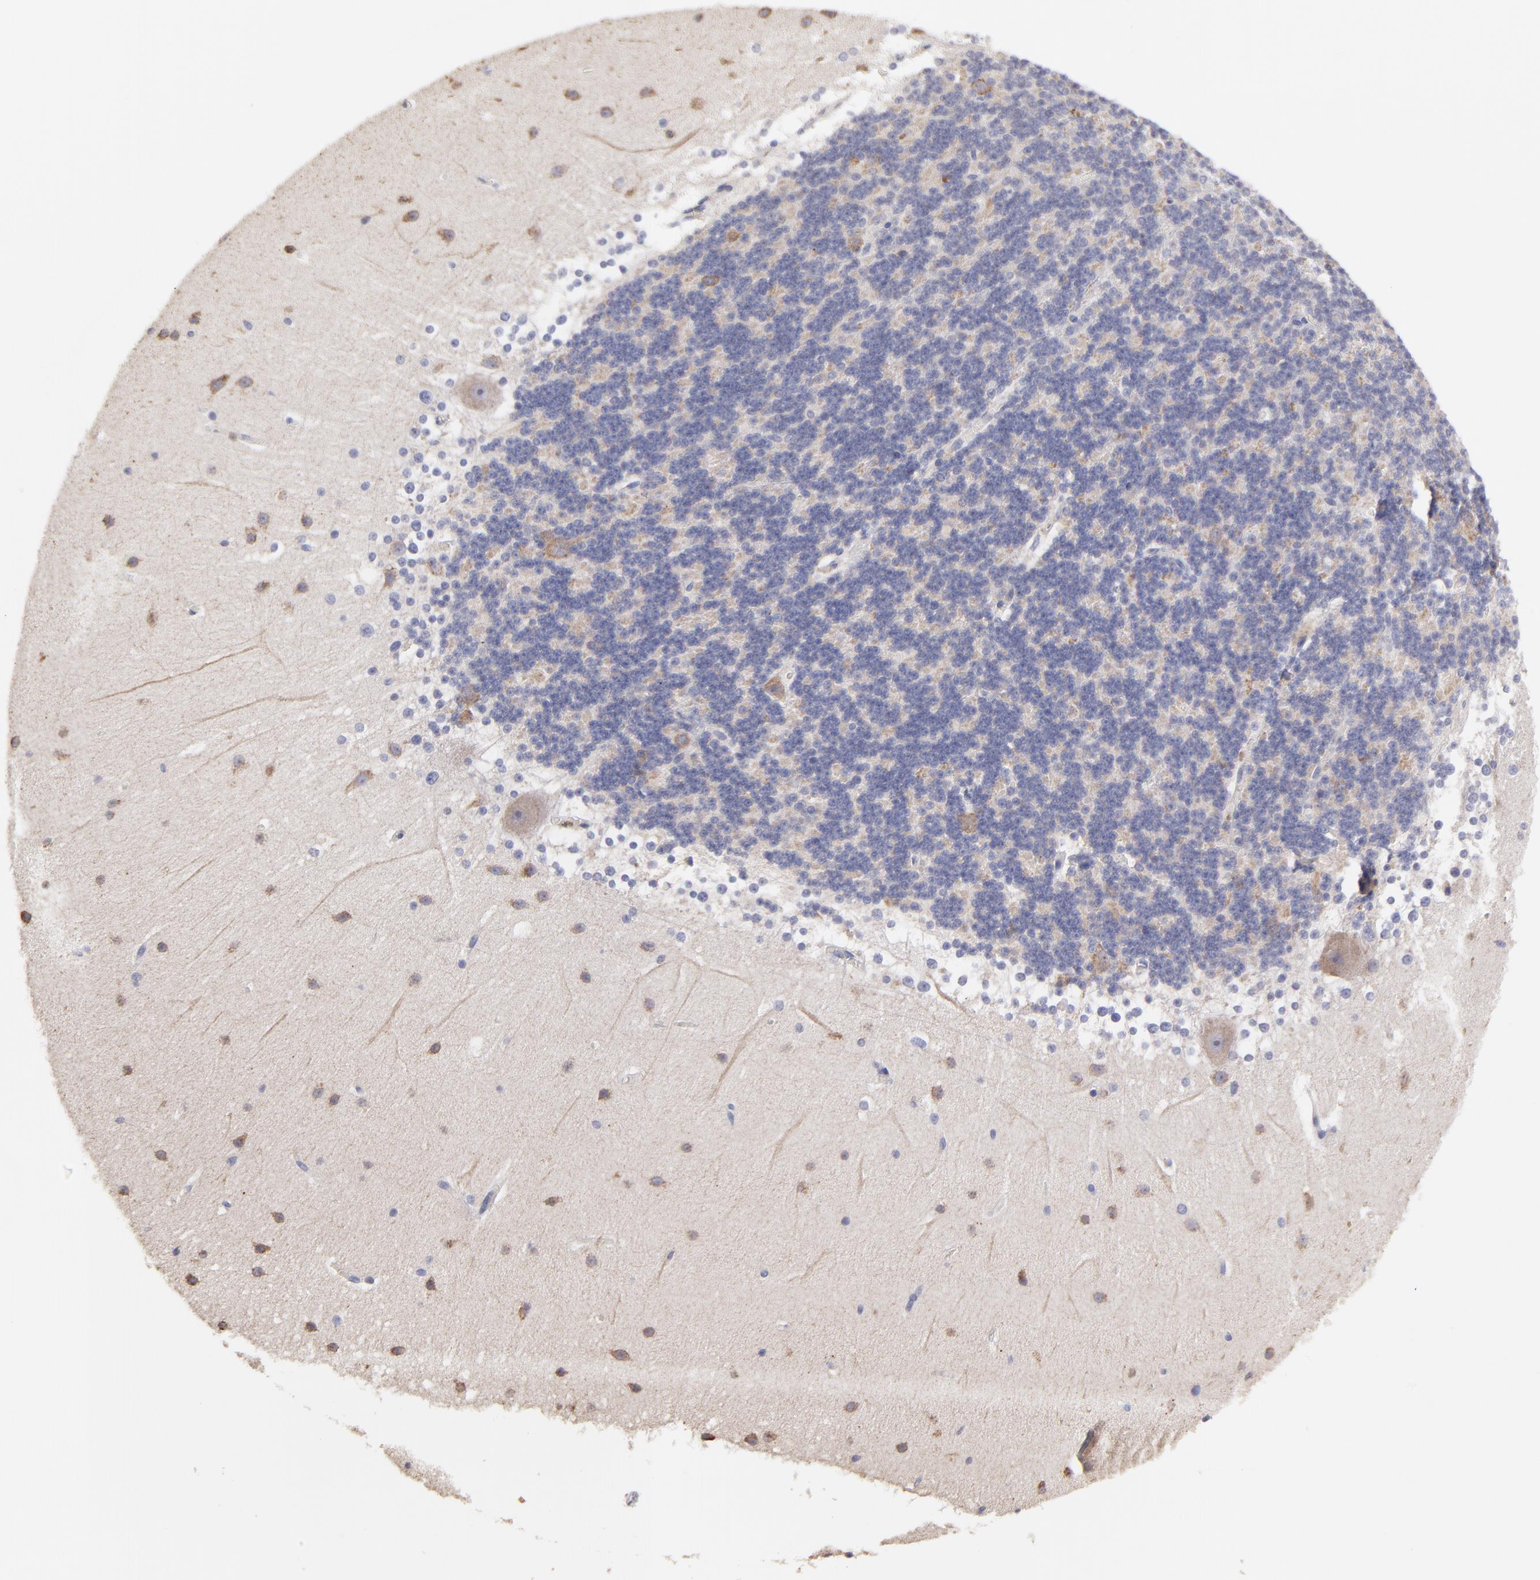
{"staining": {"intensity": "weak", "quantity": "25%-75%", "location": "cytoplasmic/membranous"}, "tissue": "cerebellum", "cell_type": "Cells in granular layer", "image_type": "normal", "snomed": [{"axis": "morphology", "description": "Normal tissue, NOS"}, {"axis": "topography", "description": "Cerebellum"}], "caption": "High-power microscopy captured an immunohistochemistry image of benign cerebellum, revealing weak cytoplasmic/membranous staining in about 25%-75% of cells in granular layer. The protein is stained brown, and the nuclei are stained in blue (DAB IHC with brightfield microscopy, high magnification).", "gene": "GCSAM", "patient": {"sex": "female", "age": 19}}